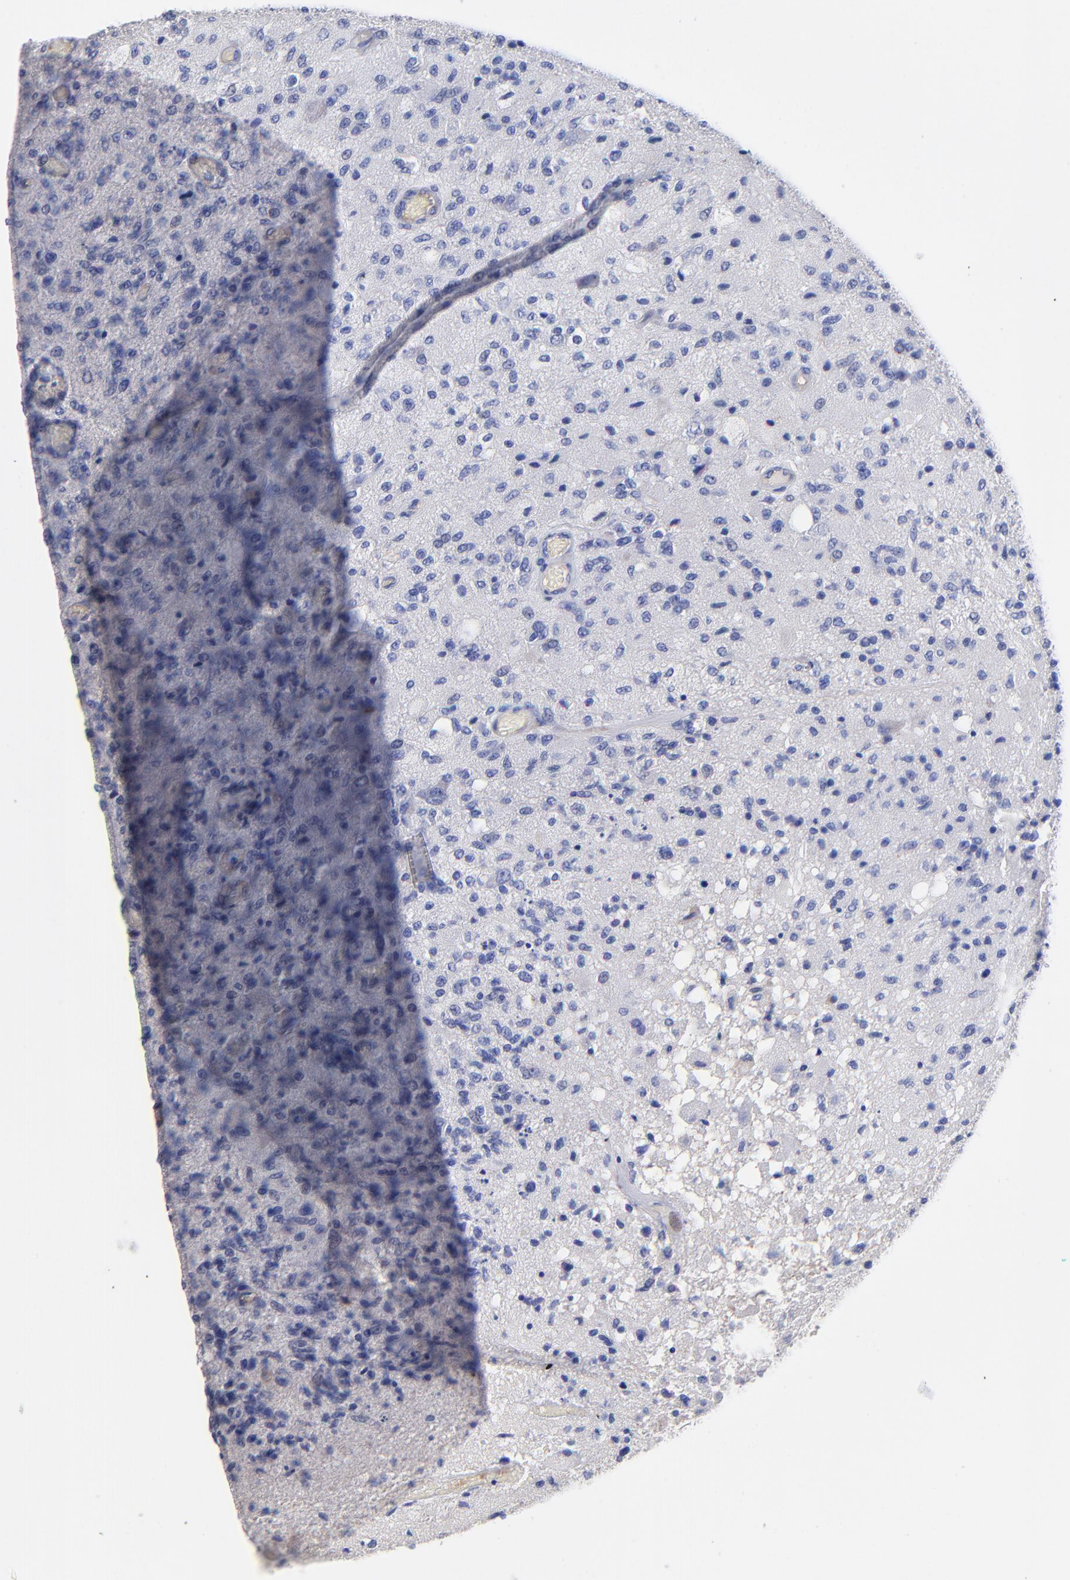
{"staining": {"intensity": "negative", "quantity": "none", "location": "none"}, "tissue": "glioma", "cell_type": "Tumor cells", "image_type": "cancer", "snomed": [{"axis": "morphology", "description": "Normal tissue, NOS"}, {"axis": "morphology", "description": "Glioma, malignant, High grade"}, {"axis": "topography", "description": "Cerebral cortex"}], "caption": "Immunohistochemical staining of malignant glioma (high-grade) shows no significant expression in tumor cells.", "gene": "SLC44A2", "patient": {"sex": "male", "age": 77}}